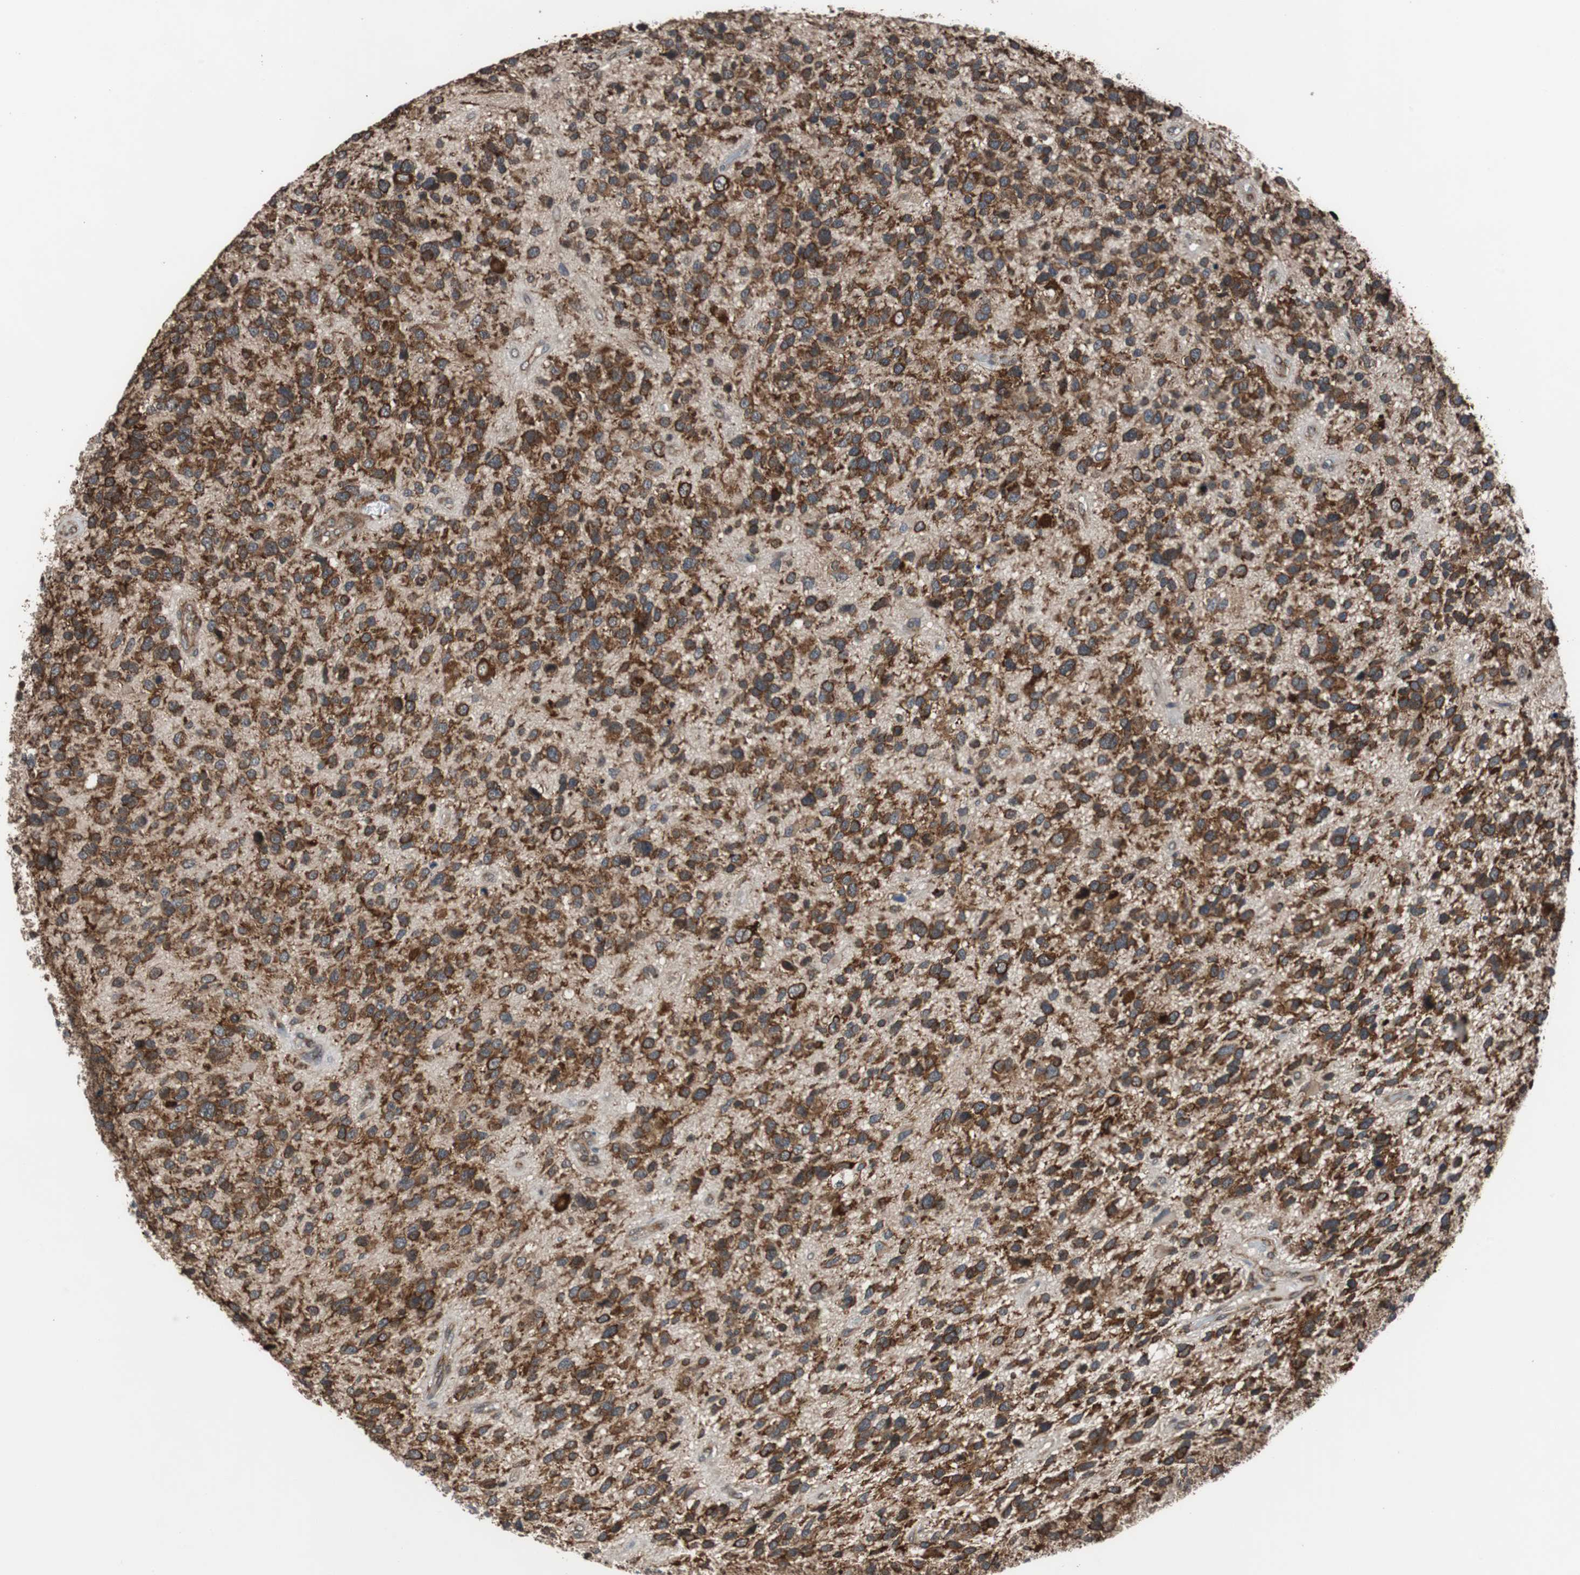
{"staining": {"intensity": "strong", "quantity": ">75%", "location": "cytoplasmic/membranous"}, "tissue": "glioma", "cell_type": "Tumor cells", "image_type": "cancer", "snomed": [{"axis": "morphology", "description": "Glioma, malignant, High grade"}, {"axis": "topography", "description": "Brain"}], "caption": "Tumor cells demonstrate strong cytoplasmic/membranous expression in approximately >75% of cells in glioma.", "gene": "USP10", "patient": {"sex": "female", "age": 58}}